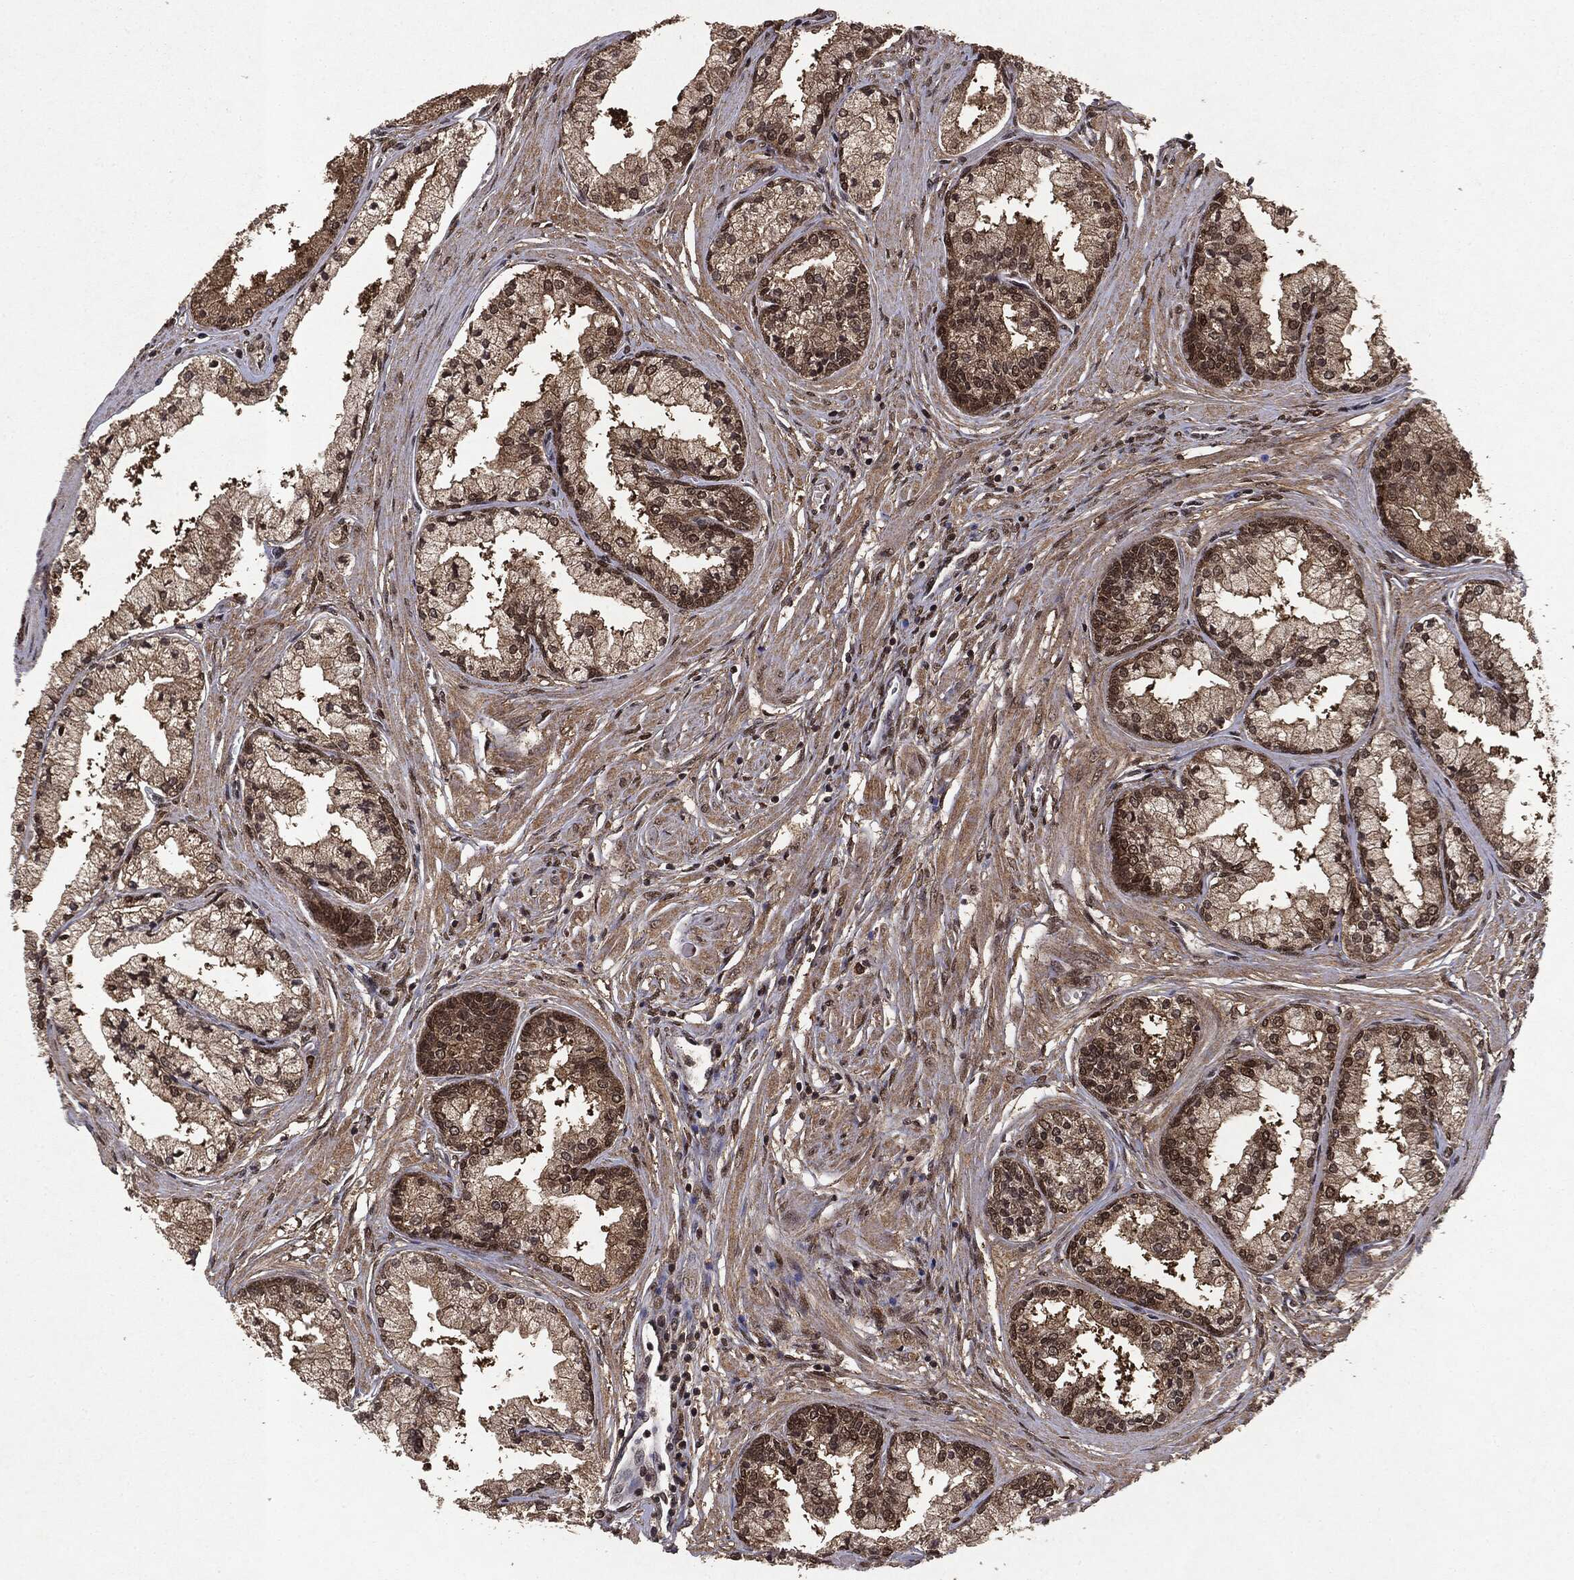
{"staining": {"intensity": "weak", "quantity": "<25%", "location": "cytoplasmic/membranous,nuclear"}, "tissue": "prostate cancer", "cell_type": "Tumor cells", "image_type": "cancer", "snomed": [{"axis": "morphology", "description": "Adenocarcinoma, High grade"}, {"axis": "topography", "description": "Prostate"}], "caption": "IHC histopathology image of human prostate cancer stained for a protein (brown), which displays no expression in tumor cells.", "gene": "PEBP1", "patient": {"sex": "male", "age": 66}}